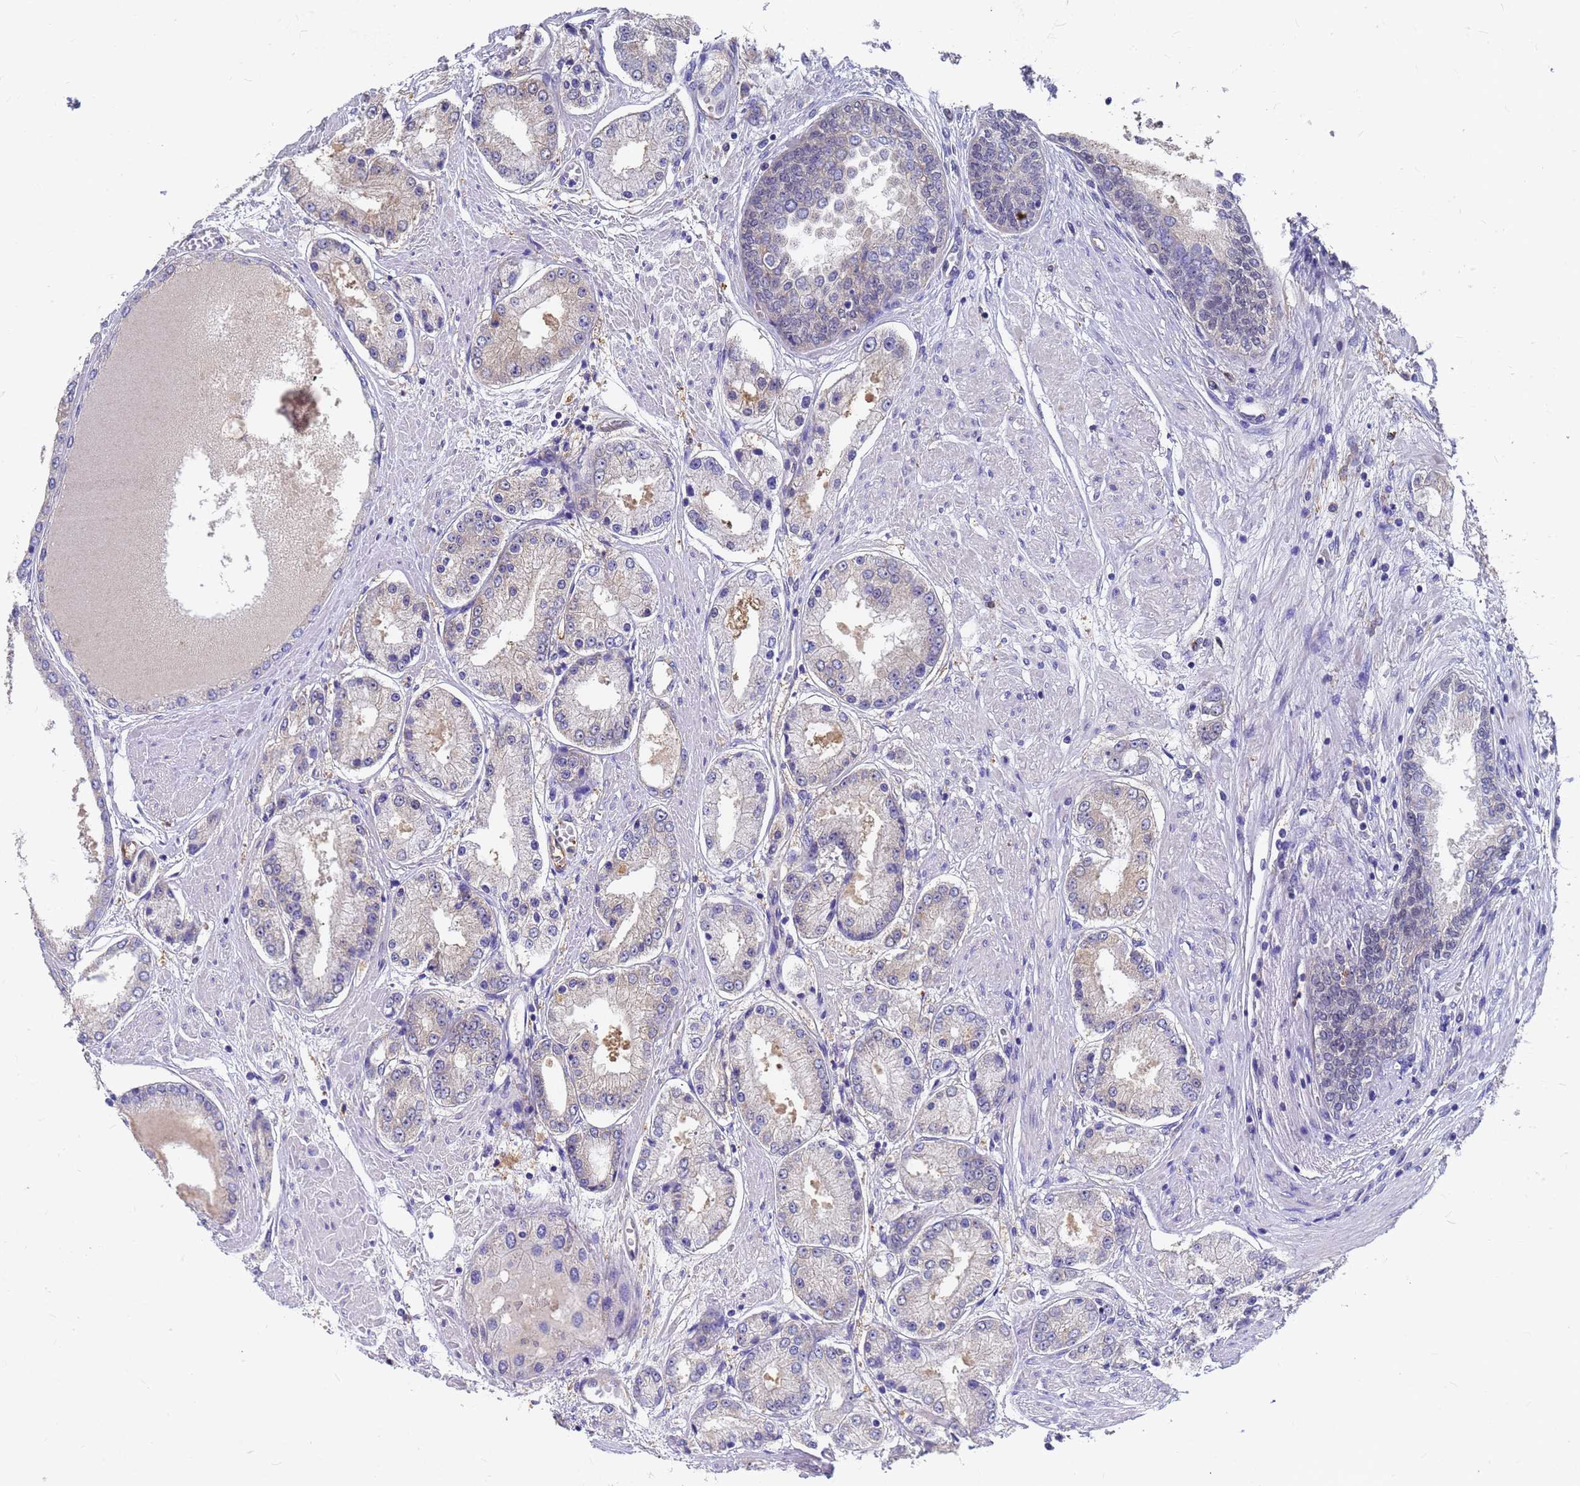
{"staining": {"intensity": "negative", "quantity": "none", "location": "none"}, "tissue": "prostate cancer", "cell_type": "Tumor cells", "image_type": "cancer", "snomed": [{"axis": "morphology", "description": "Adenocarcinoma, High grade"}, {"axis": "topography", "description": "Prostate"}], "caption": "The image exhibits no staining of tumor cells in prostate cancer (adenocarcinoma (high-grade)).", "gene": "SLC35E2B", "patient": {"sex": "male", "age": 59}}